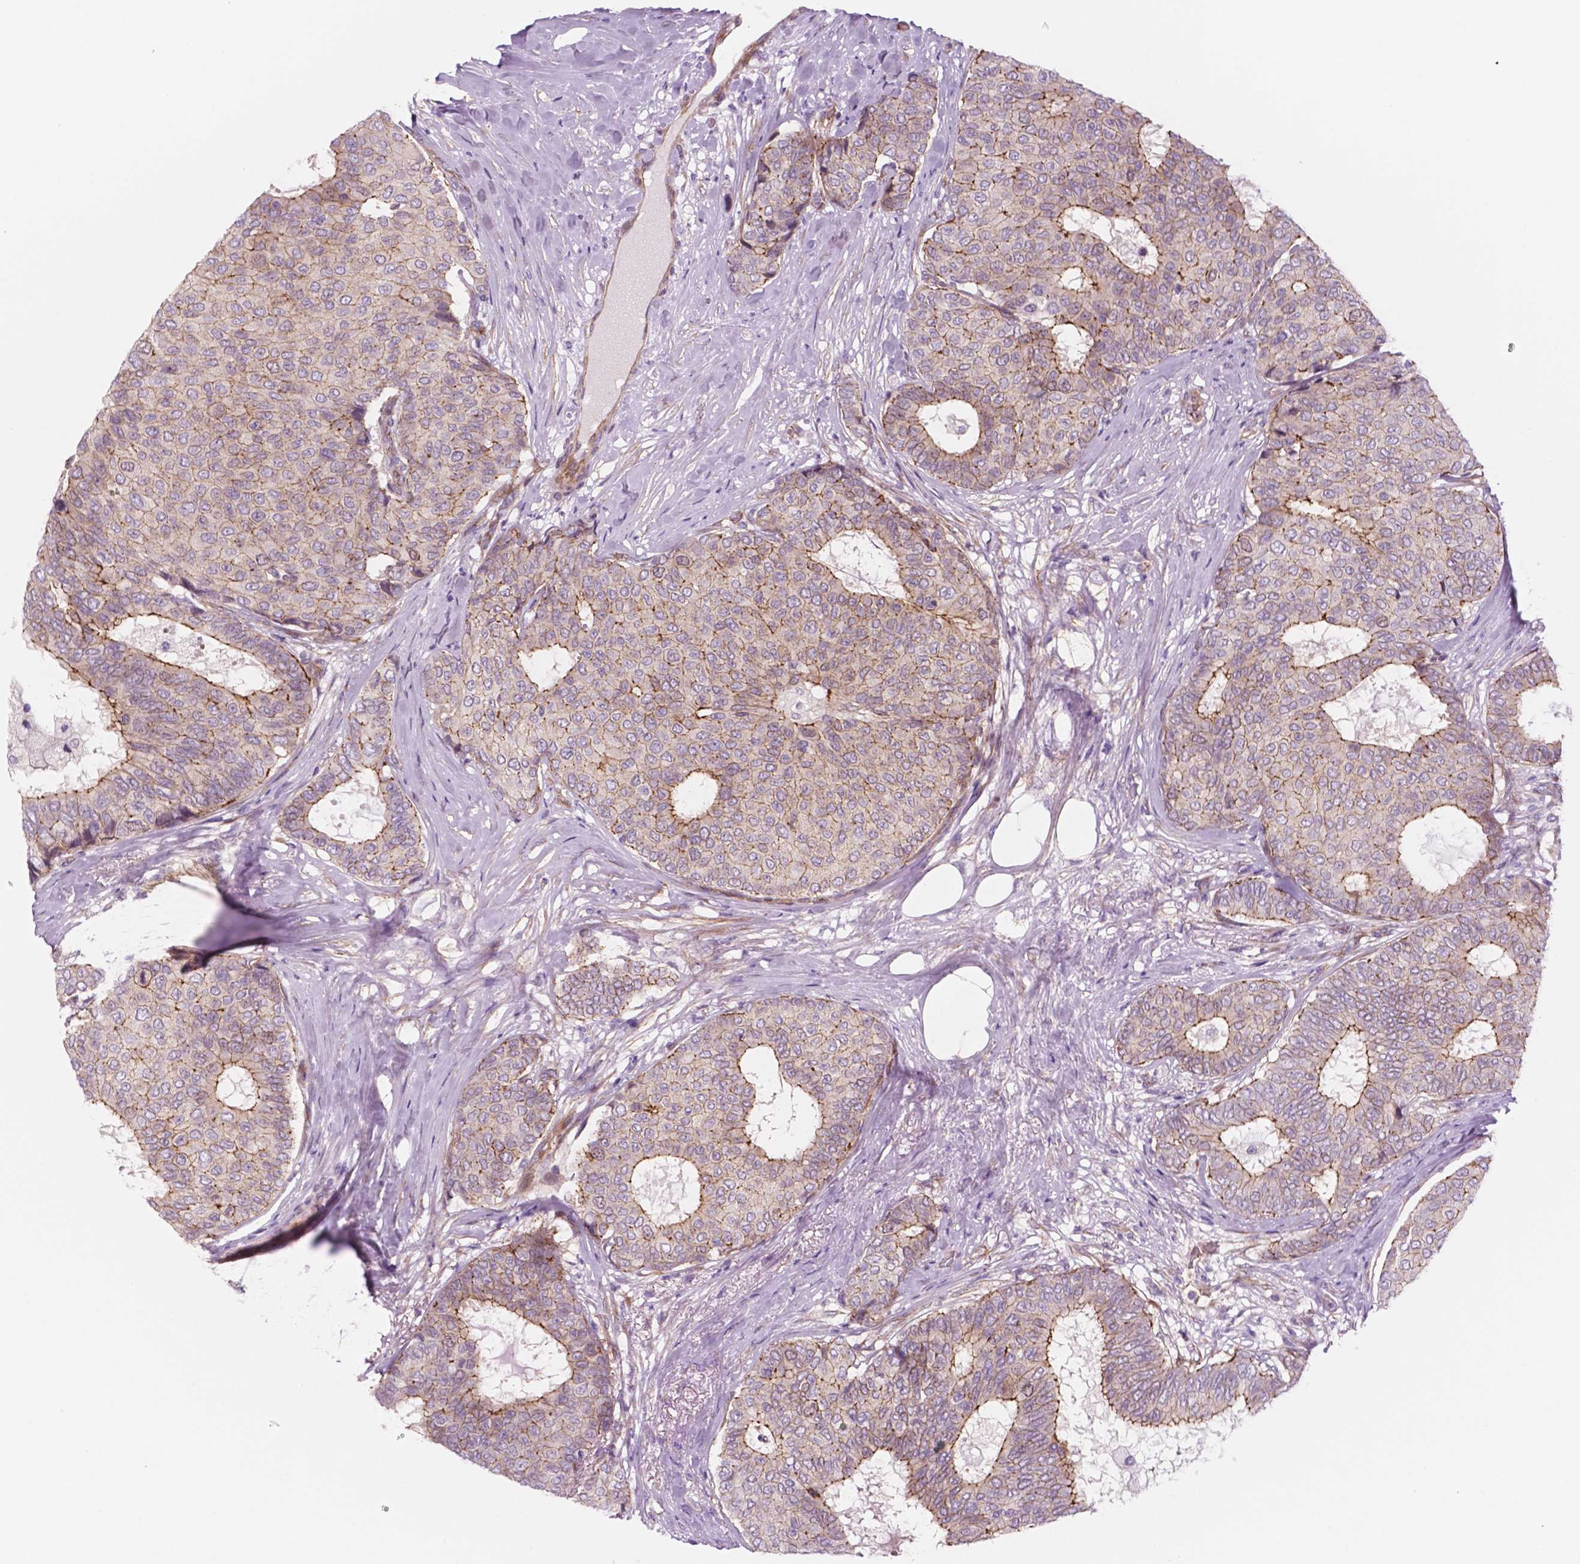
{"staining": {"intensity": "moderate", "quantity": "25%-75%", "location": "cytoplasmic/membranous"}, "tissue": "breast cancer", "cell_type": "Tumor cells", "image_type": "cancer", "snomed": [{"axis": "morphology", "description": "Duct carcinoma"}, {"axis": "topography", "description": "Breast"}], "caption": "This is a histology image of IHC staining of breast infiltrating ductal carcinoma, which shows moderate staining in the cytoplasmic/membranous of tumor cells.", "gene": "RND3", "patient": {"sex": "female", "age": 75}}